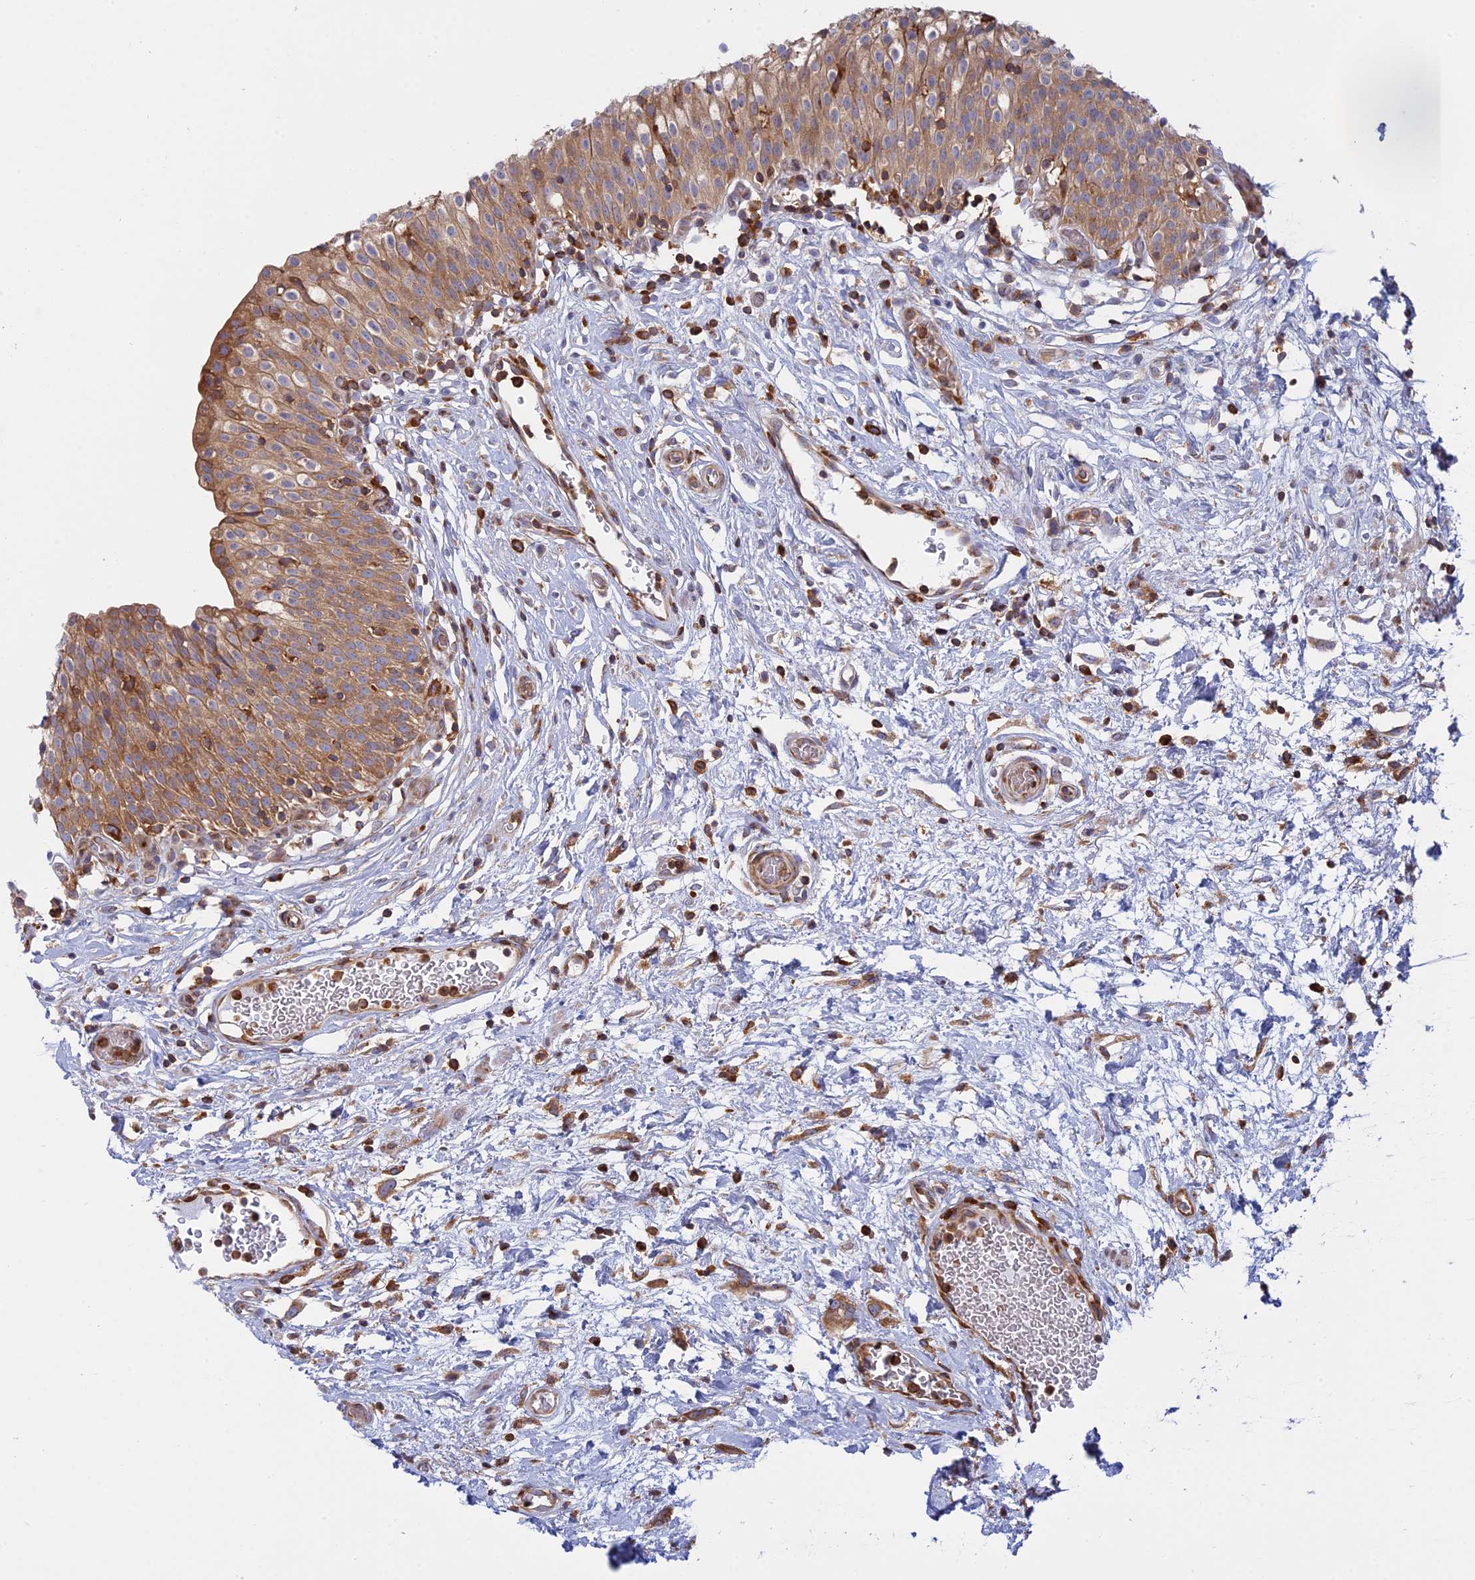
{"staining": {"intensity": "moderate", "quantity": ">75%", "location": "cytoplasmic/membranous"}, "tissue": "urinary bladder", "cell_type": "Urothelial cells", "image_type": "normal", "snomed": [{"axis": "morphology", "description": "Normal tissue, NOS"}, {"axis": "topography", "description": "Urinary bladder"}], "caption": "Urothelial cells reveal medium levels of moderate cytoplasmic/membranous expression in approximately >75% of cells in unremarkable urinary bladder.", "gene": "GMIP", "patient": {"sex": "male", "age": 55}}